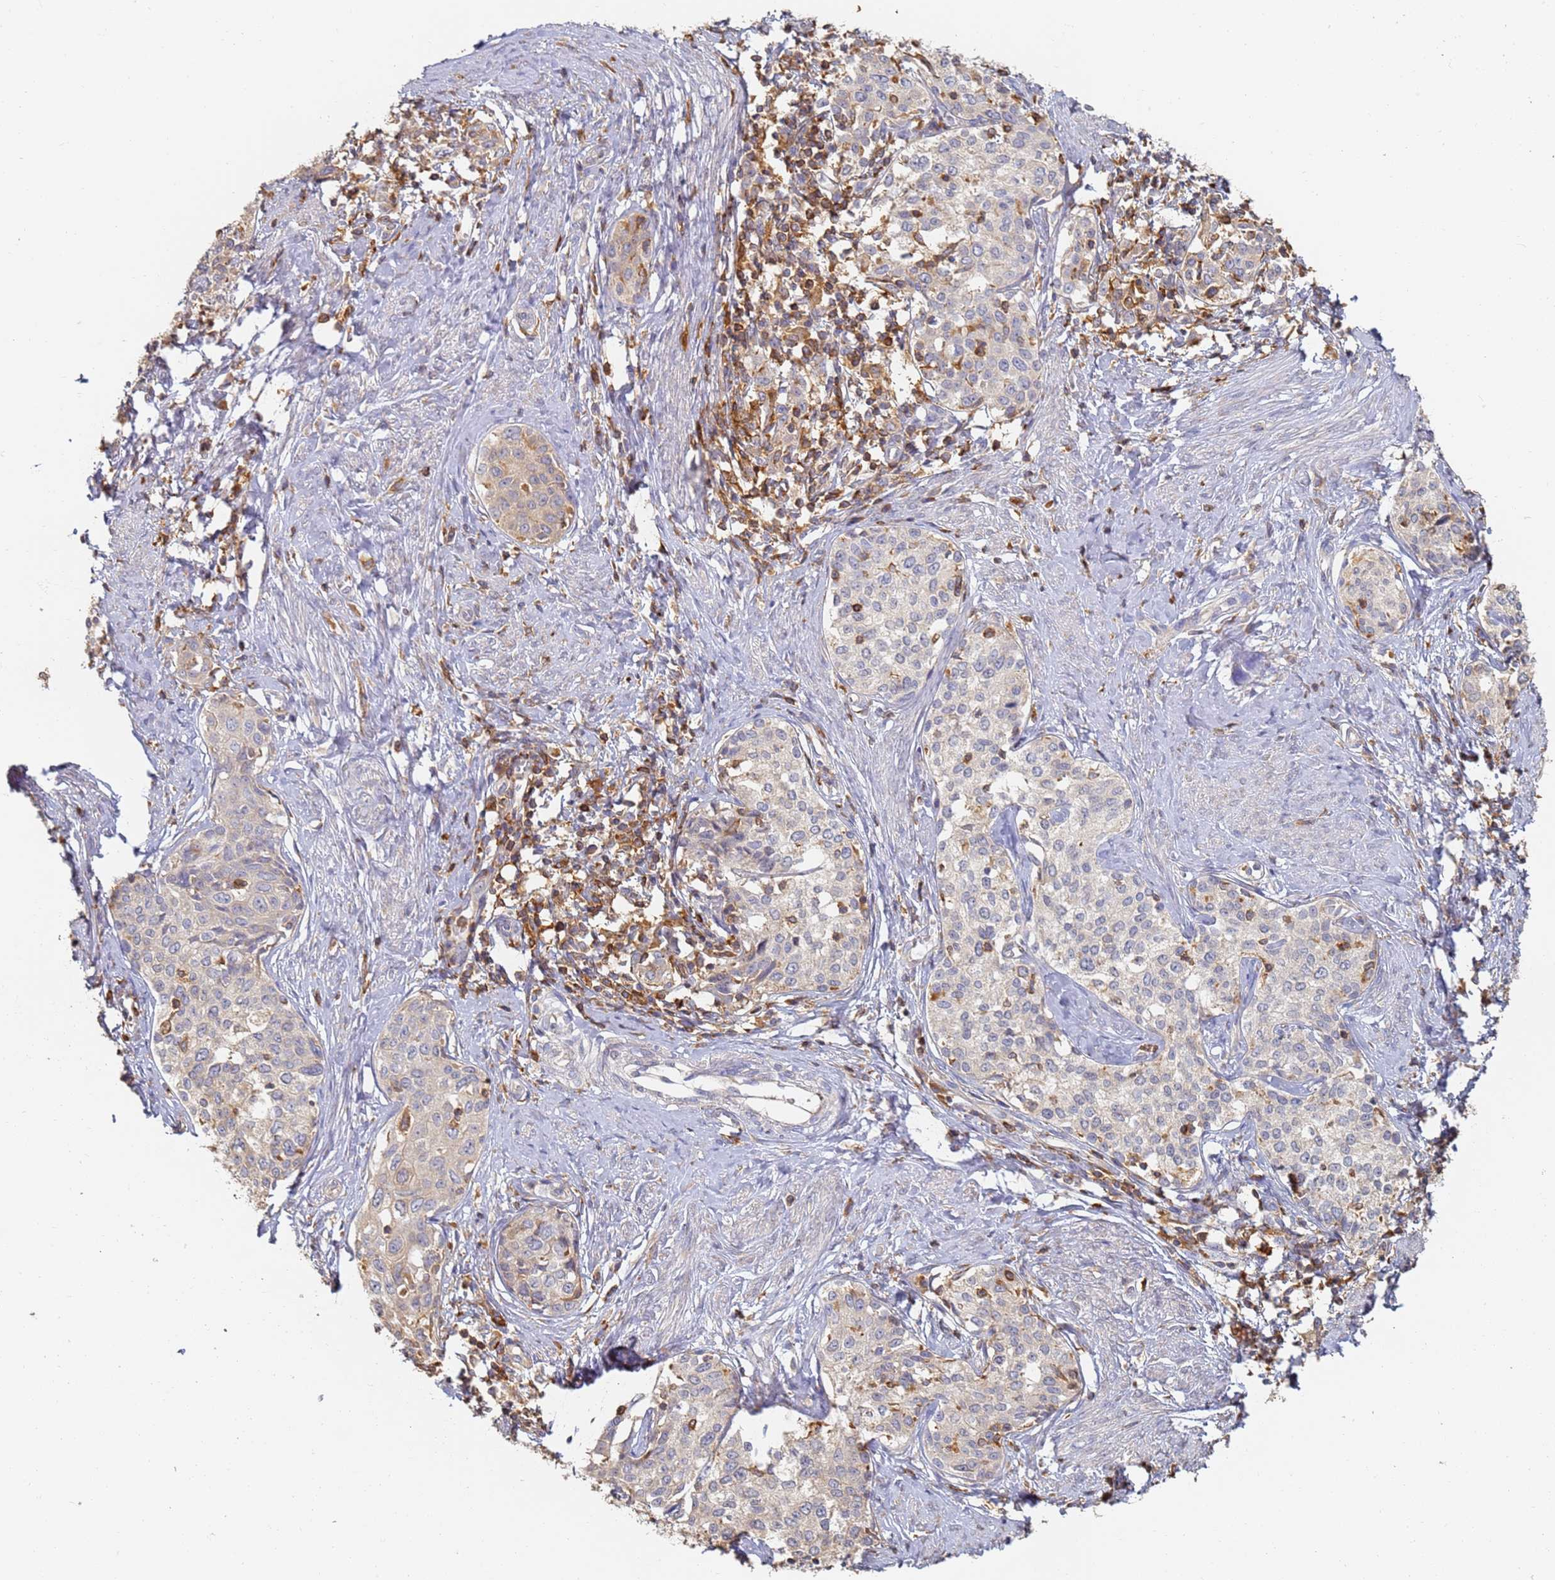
{"staining": {"intensity": "negative", "quantity": "none", "location": "none"}, "tissue": "cervical cancer", "cell_type": "Tumor cells", "image_type": "cancer", "snomed": [{"axis": "morphology", "description": "Squamous cell carcinoma, NOS"}, {"axis": "morphology", "description": "Adenocarcinoma, NOS"}, {"axis": "topography", "description": "Cervix"}], "caption": "A high-resolution photomicrograph shows immunohistochemistry (IHC) staining of adenocarcinoma (cervical), which displays no significant positivity in tumor cells.", "gene": "BIN2", "patient": {"sex": "female", "age": 52}}